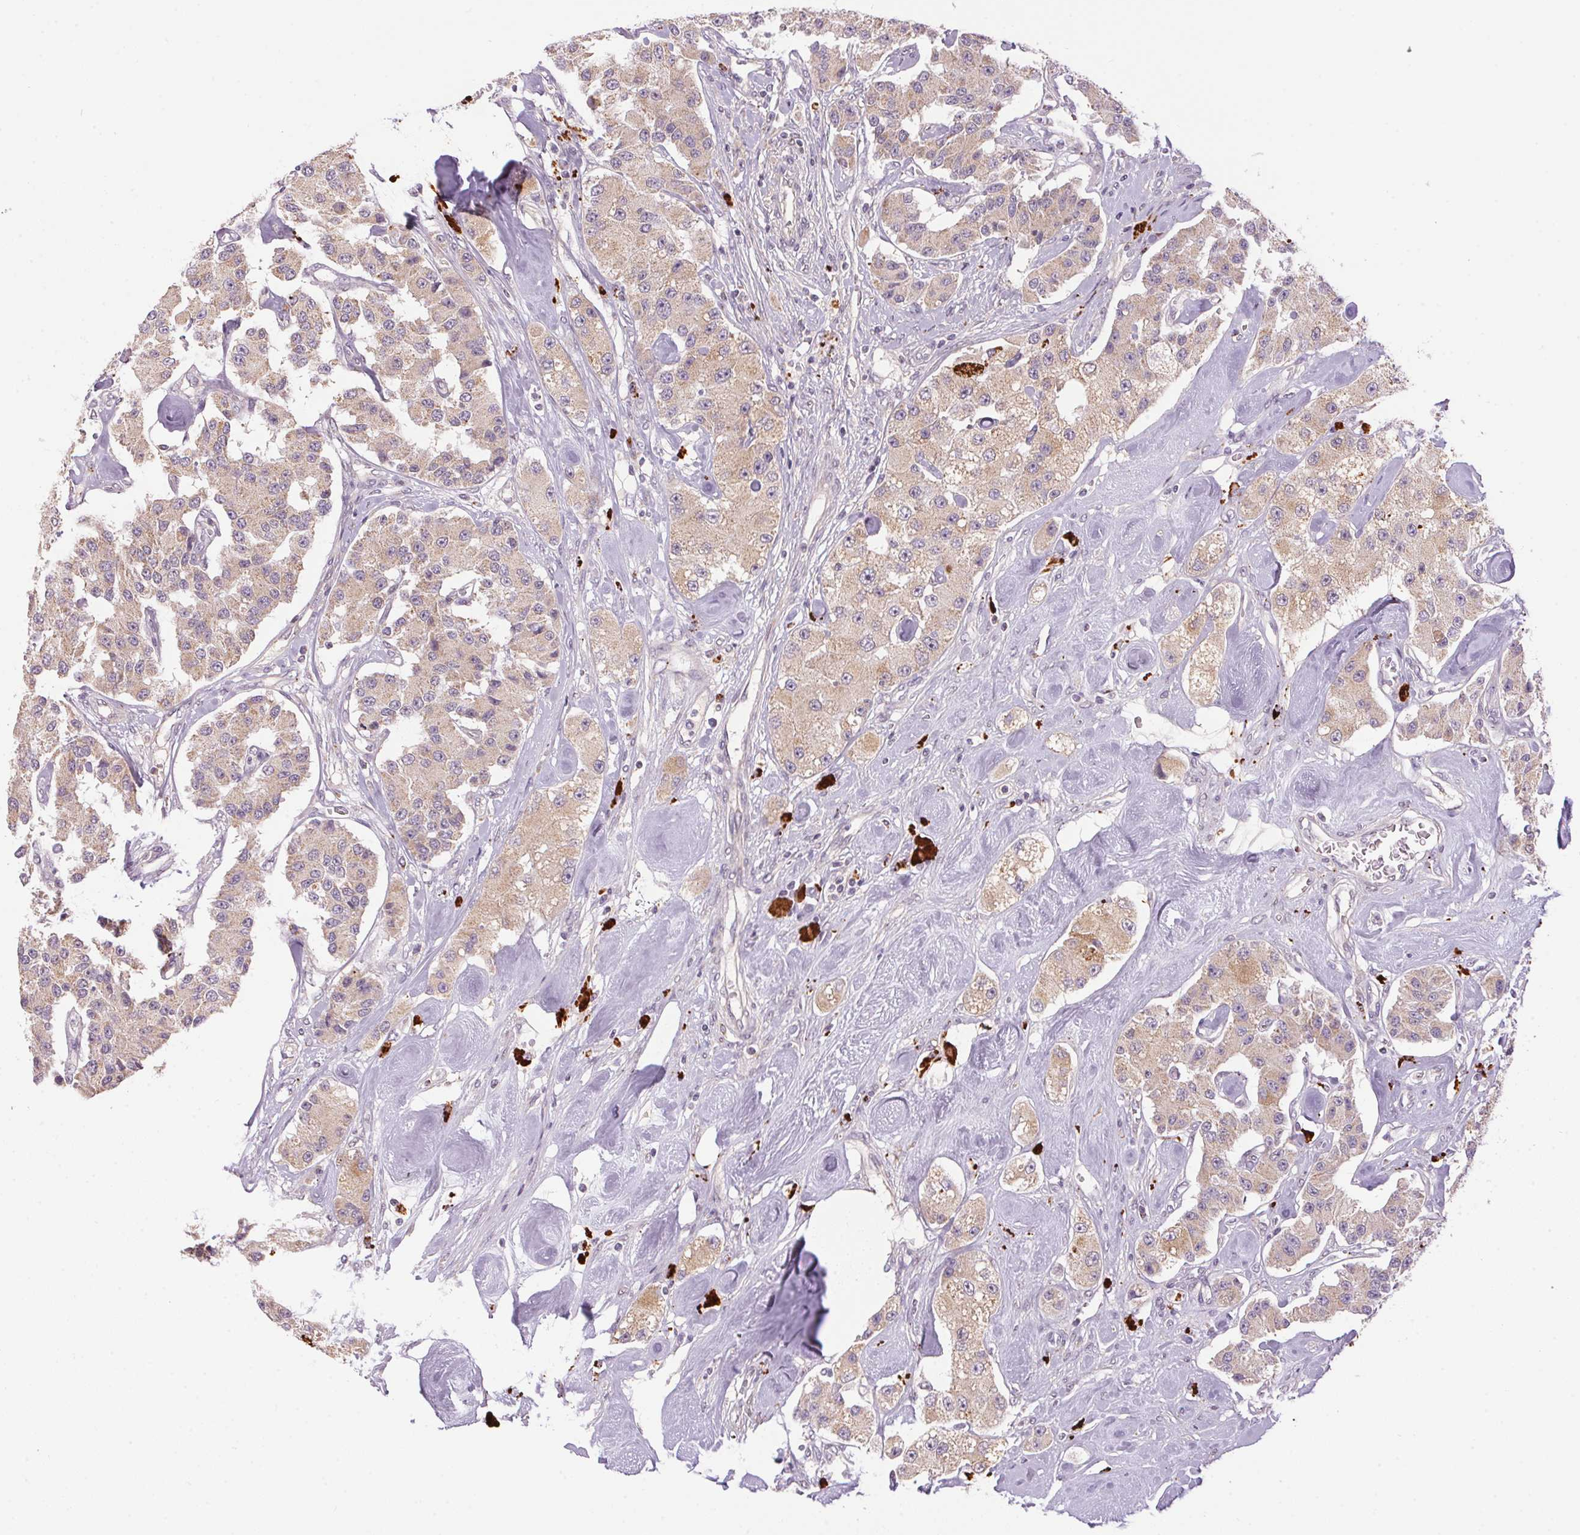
{"staining": {"intensity": "weak", "quantity": ">75%", "location": "cytoplasmic/membranous"}, "tissue": "carcinoid", "cell_type": "Tumor cells", "image_type": "cancer", "snomed": [{"axis": "morphology", "description": "Carcinoid, malignant, NOS"}, {"axis": "topography", "description": "Pancreas"}], "caption": "Protein staining of carcinoid (malignant) tissue reveals weak cytoplasmic/membranous expression in about >75% of tumor cells.", "gene": "ADH5", "patient": {"sex": "male", "age": 41}}